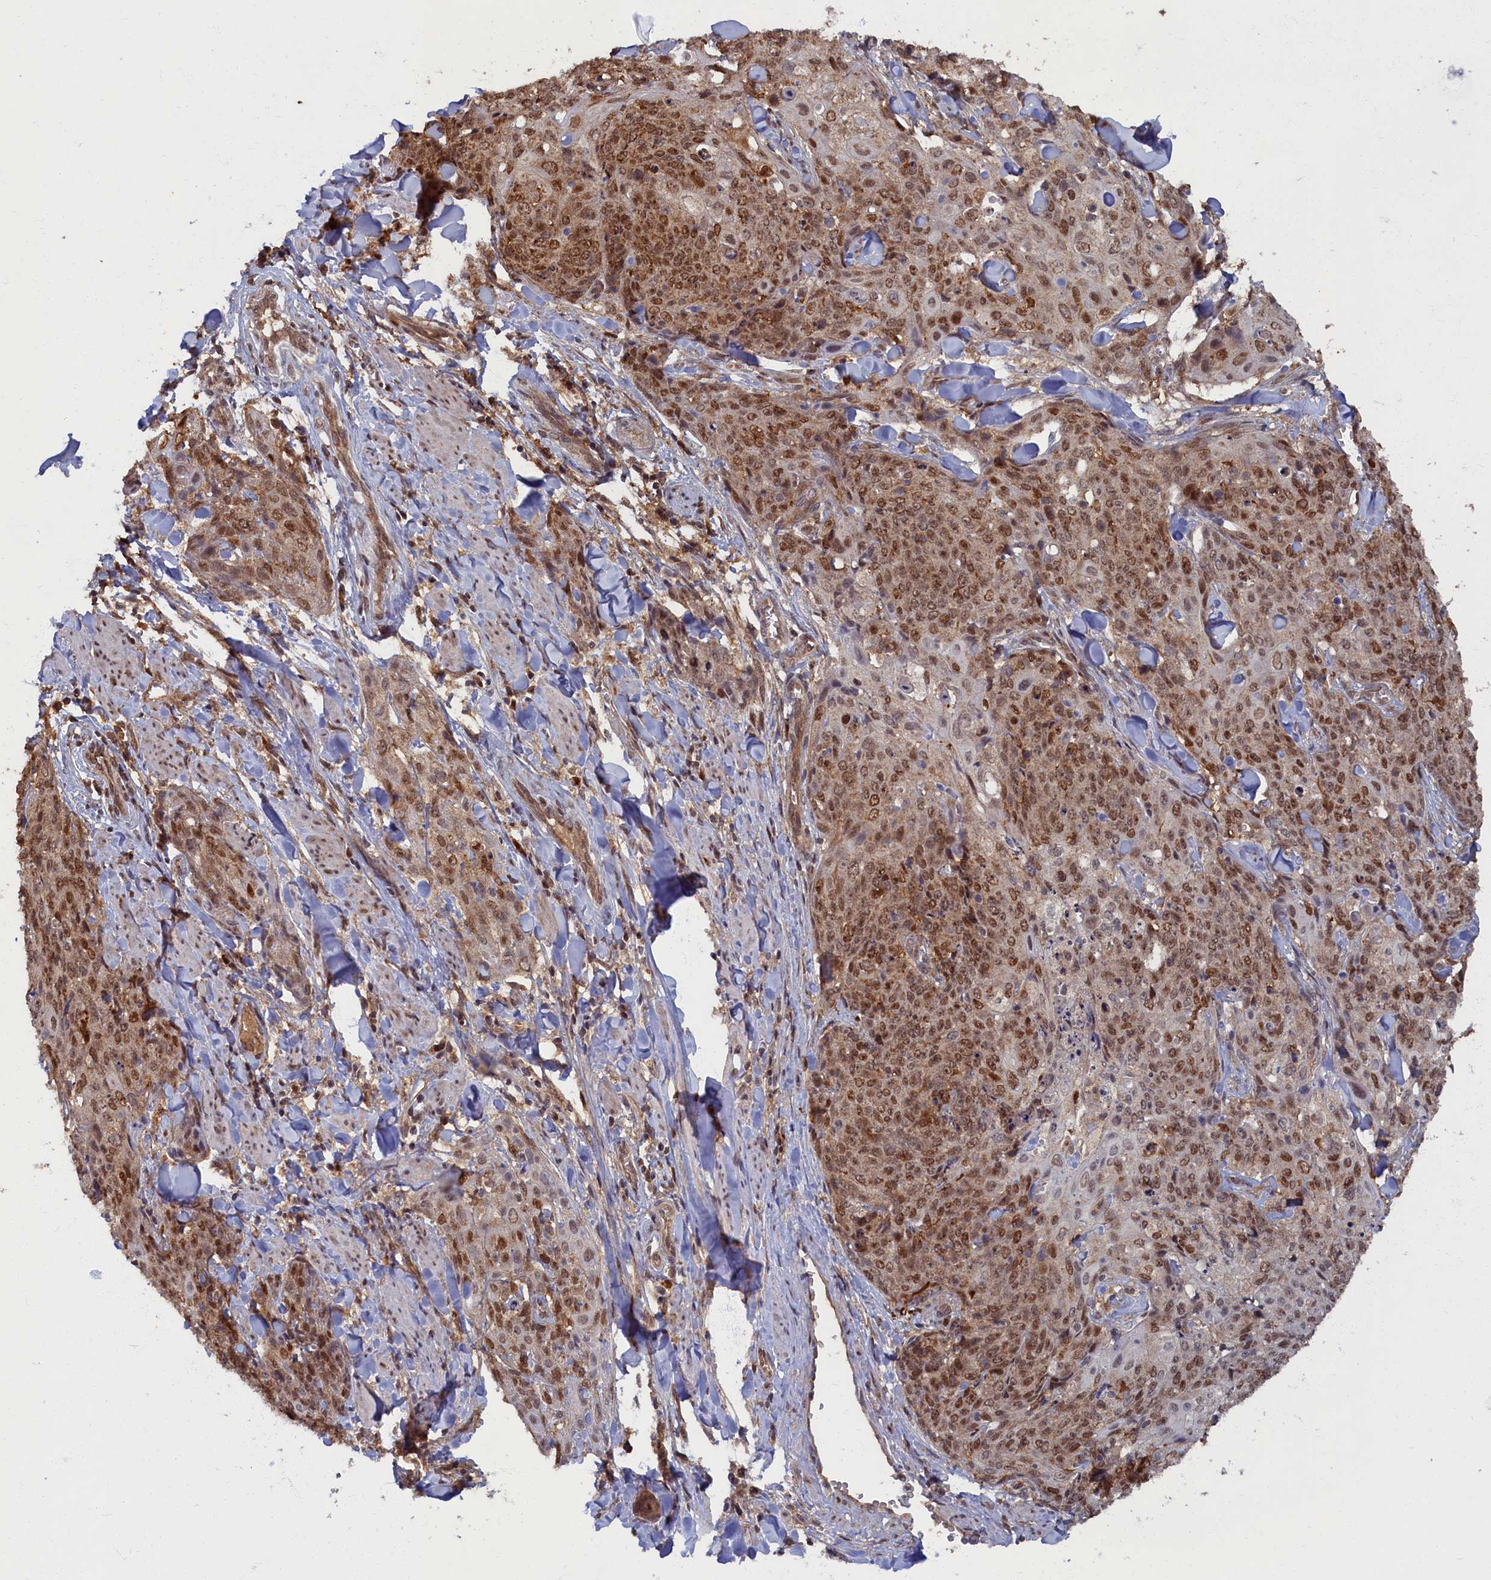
{"staining": {"intensity": "moderate", "quantity": ">75%", "location": "nuclear"}, "tissue": "skin cancer", "cell_type": "Tumor cells", "image_type": "cancer", "snomed": [{"axis": "morphology", "description": "Squamous cell carcinoma, NOS"}, {"axis": "topography", "description": "Skin"}, {"axis": "topography", "description": "Vulva"}], "caption": "IHC histopathology image of neoplastic tissue: skin cancer (squamous cell carcinoma) stained using immunohistochemistry shows medium levels of moderate protein expression localized specifically in the nuclear of tumor cells, appearing as a nuclear brown color.", "gene": "BRCA1", "patient": {"sex": "female", "age": 85}}